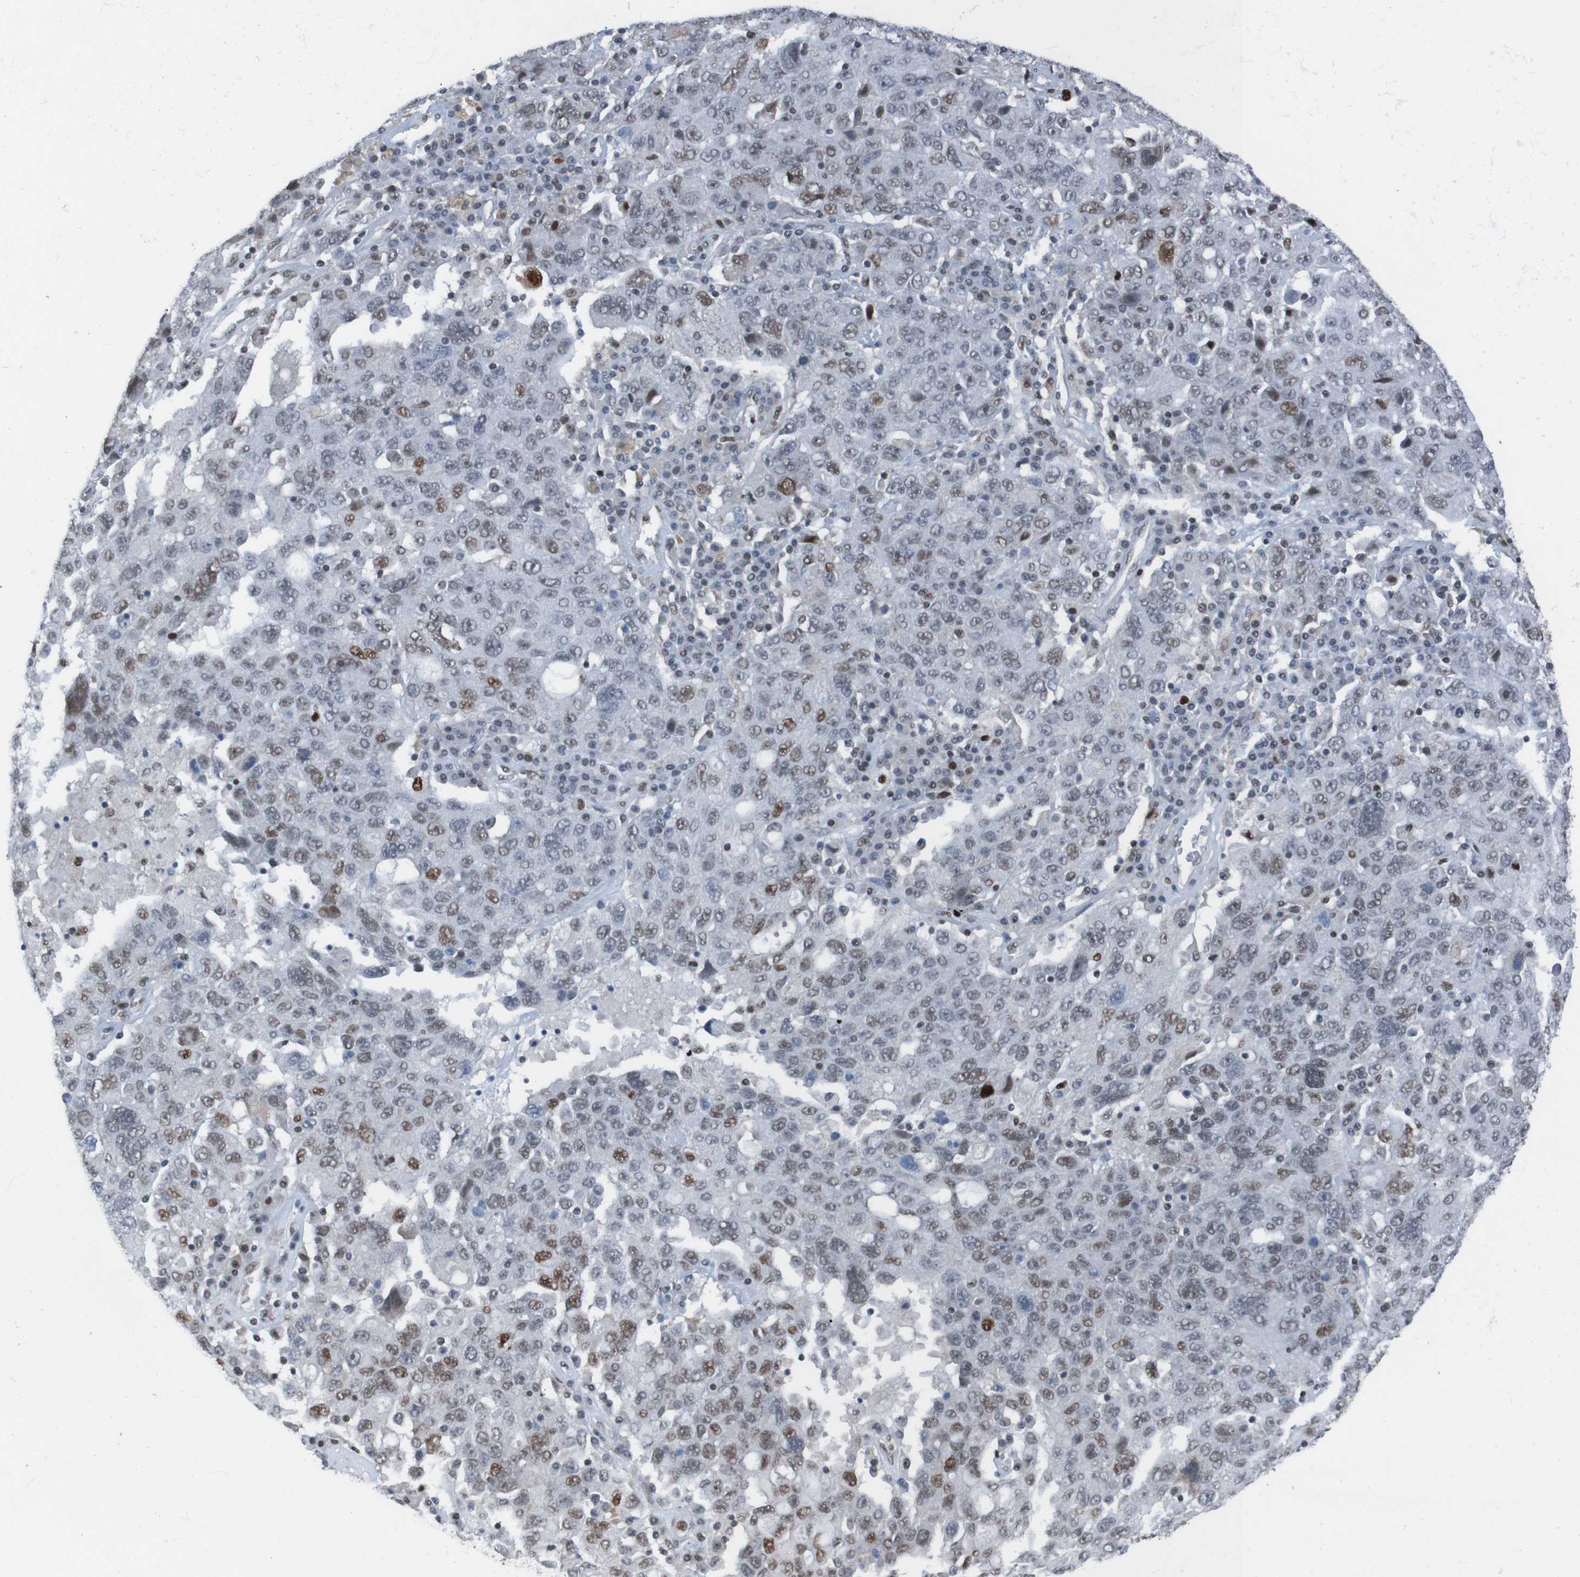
{"staining": {"intensity": "strong", "quantity": "<25%", "location": "nuclear"}, "tissue": "ovarian cancer", "cell_type": "Tumor cells", "image_type": "cancer", "snomed": [{"axis": "morphology", "description": "Carcinoma, endometroid"}, {"axis": "topography", "description": "Ovary"}], "caption": "Ovarian cancer (endometroid carcinoma) tissue demonstrates strong nuclear positivity in approximately <25% of tumor cells", "gene": "PHF2", "patient": {"sex": "female", "age": 62}}